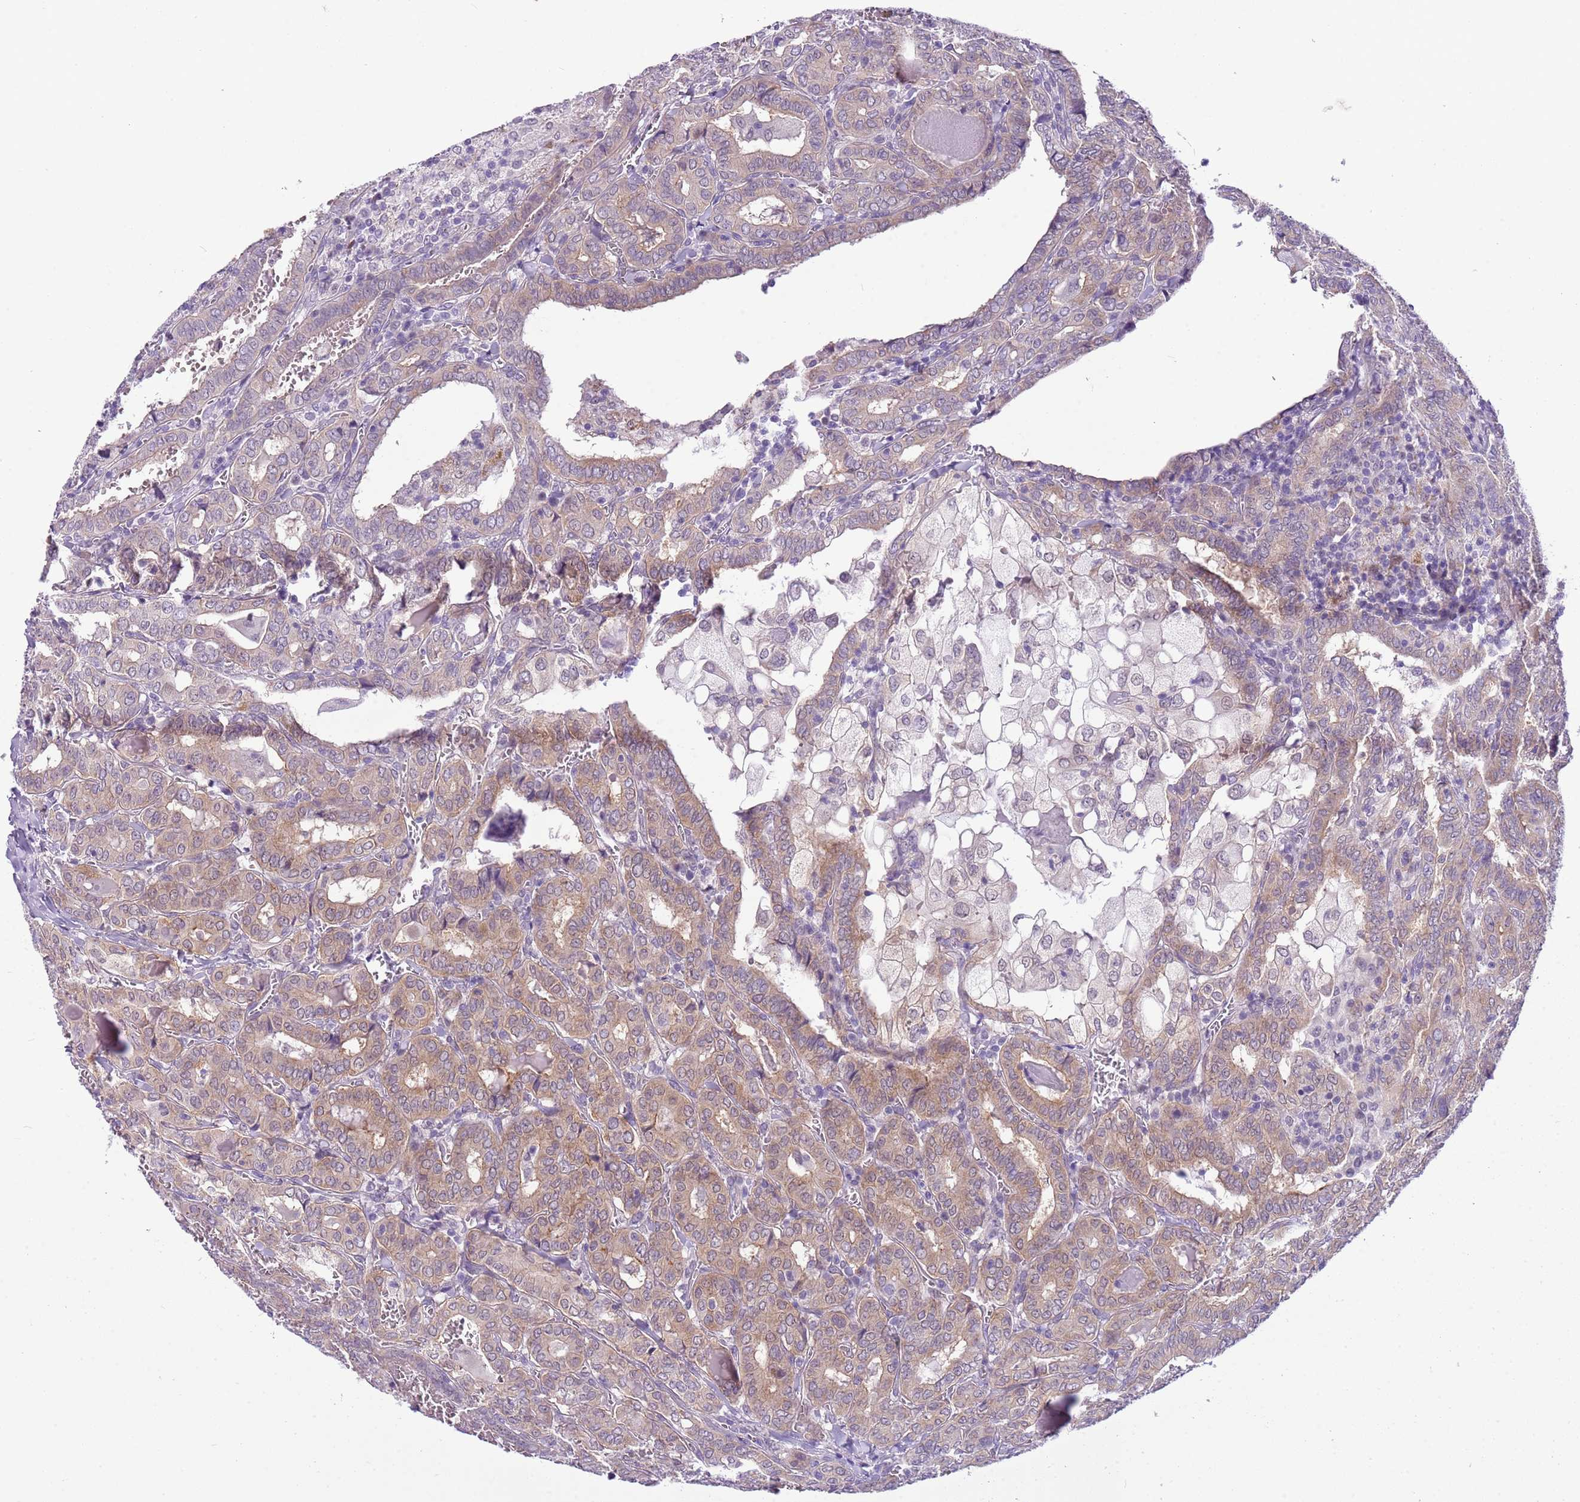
{"staining": {"intensity": "moderate", "quantity": "25%-75%", "location": "cytoplasmic/membranous"}, "tissue": "thyroid cancer", "cell_type": "Tumor cells", "image_type": "cancer", "snomed": [{"axis": "morphology", "description": "Papillary adenocarcinoma, NOS"}, {"axis": "topography", "description": "Thyroid gland"}], "caption": "The histopathology image reveals staining of thyroid cancer, revealing moderate cytoplasmic/membranous protein expression (brown color) within tumor cells. (Stains: DAB in brown, nuclei in blue, Microscopy: brightfield microscopy at high magnification).", "gene": "FAM120C", "patient": {"sex": "female", "age": 72}}